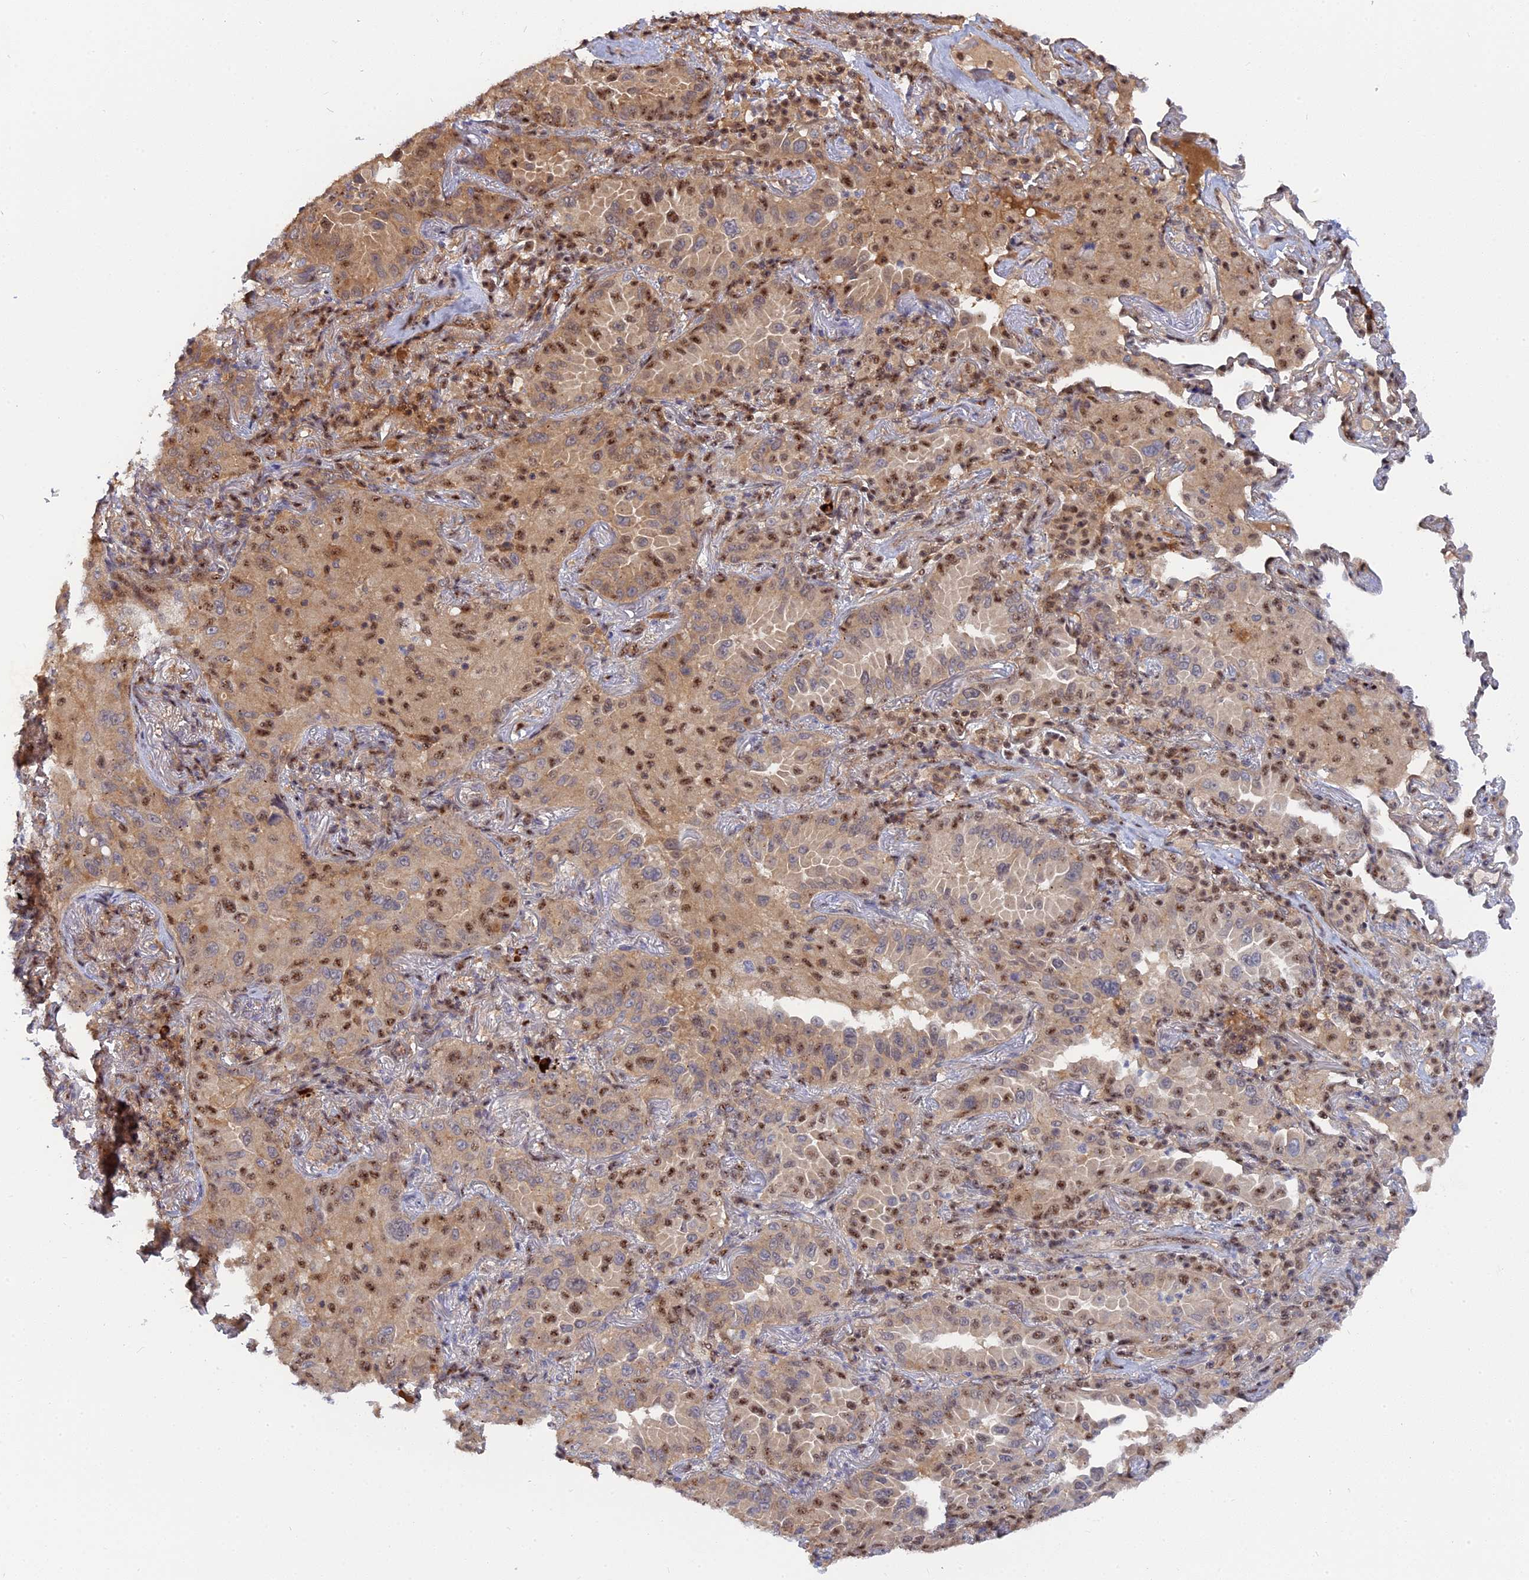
{"staining": {"intensity": "moderate", "quantity": "25%-75%", "location": "cytoplasmic/membranous,nuclear"}, "tissue": "lung cancer", "cell_type": "Tumor cells", "image_type": "cancer", "snomed": [{"axis": "morphology", "description": "Adenocarcinoma, NOS"}, {"axis": "topography", "description": "Lung"}], "caption": "Immunohistochemical staining of adenocarcinoma (lung) demonstrates medium levels of moderate cytoplasmic/membranous and nuclear positivity in about 25%-75% of tumor cells. The staining is performed using DAB brown chromogen to label protein expression. The nuclei are counter-stained blue using hematoxylin.", "gene": "TAB1", "patient": {"sex": "female", "age": 69}}